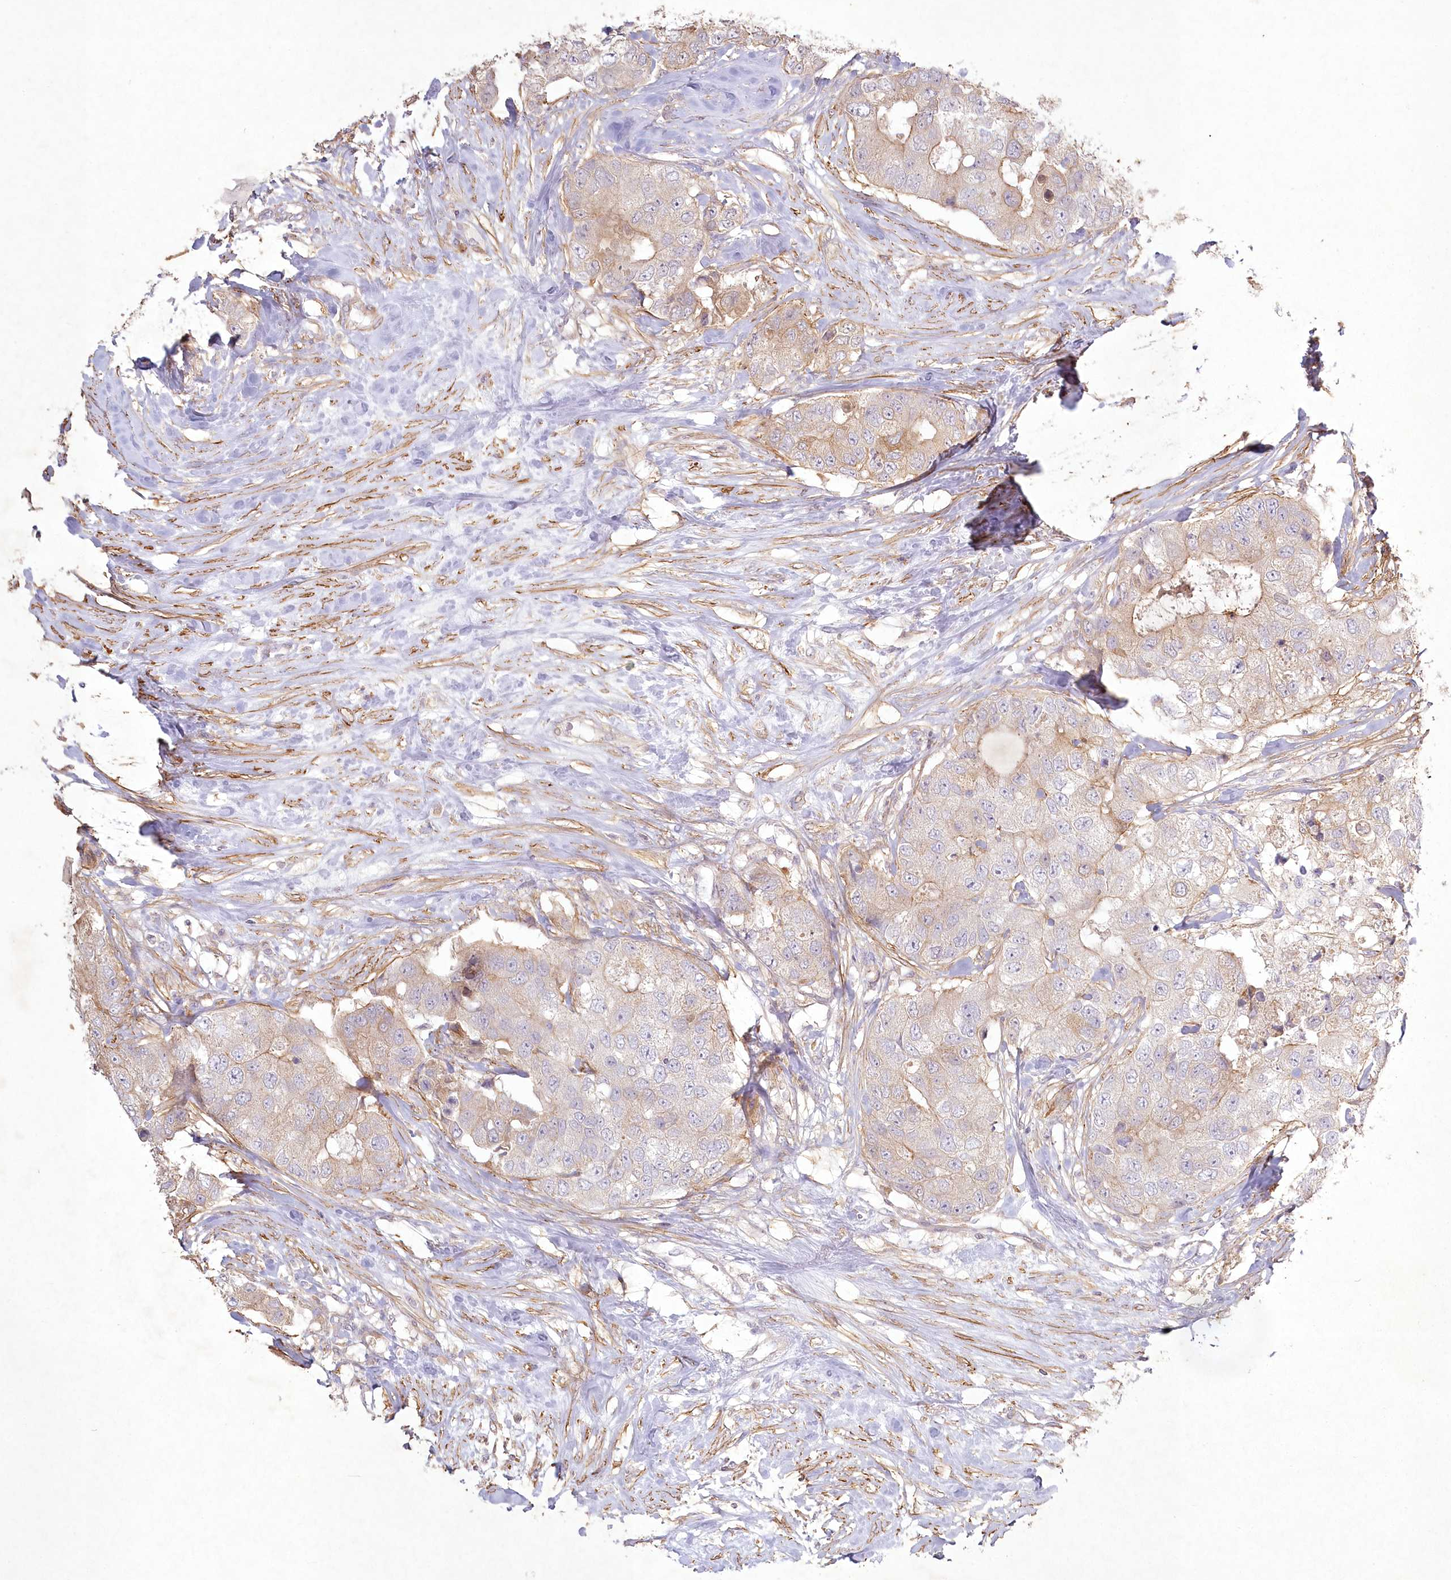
{"staining": {"intensity": "weak", "quantity": "<25%", "location": "cytoplasmic/membranous"}, "tissue": "breast cancer", "cell_type": "Tumor cells", "image_type": "cancer", "snomed": [{"axis": "morphology", "description": "Duct carcinoma"}, {"axis": "topography", "description": "Breast"}], "caption": "Tumor cells are negative for brown protein staining in breast cancer. (DAB immunohistochemistry (IHC), high magnification).", "gene": "INPP4B", "patient": {"sex": "female", "age": 62}}